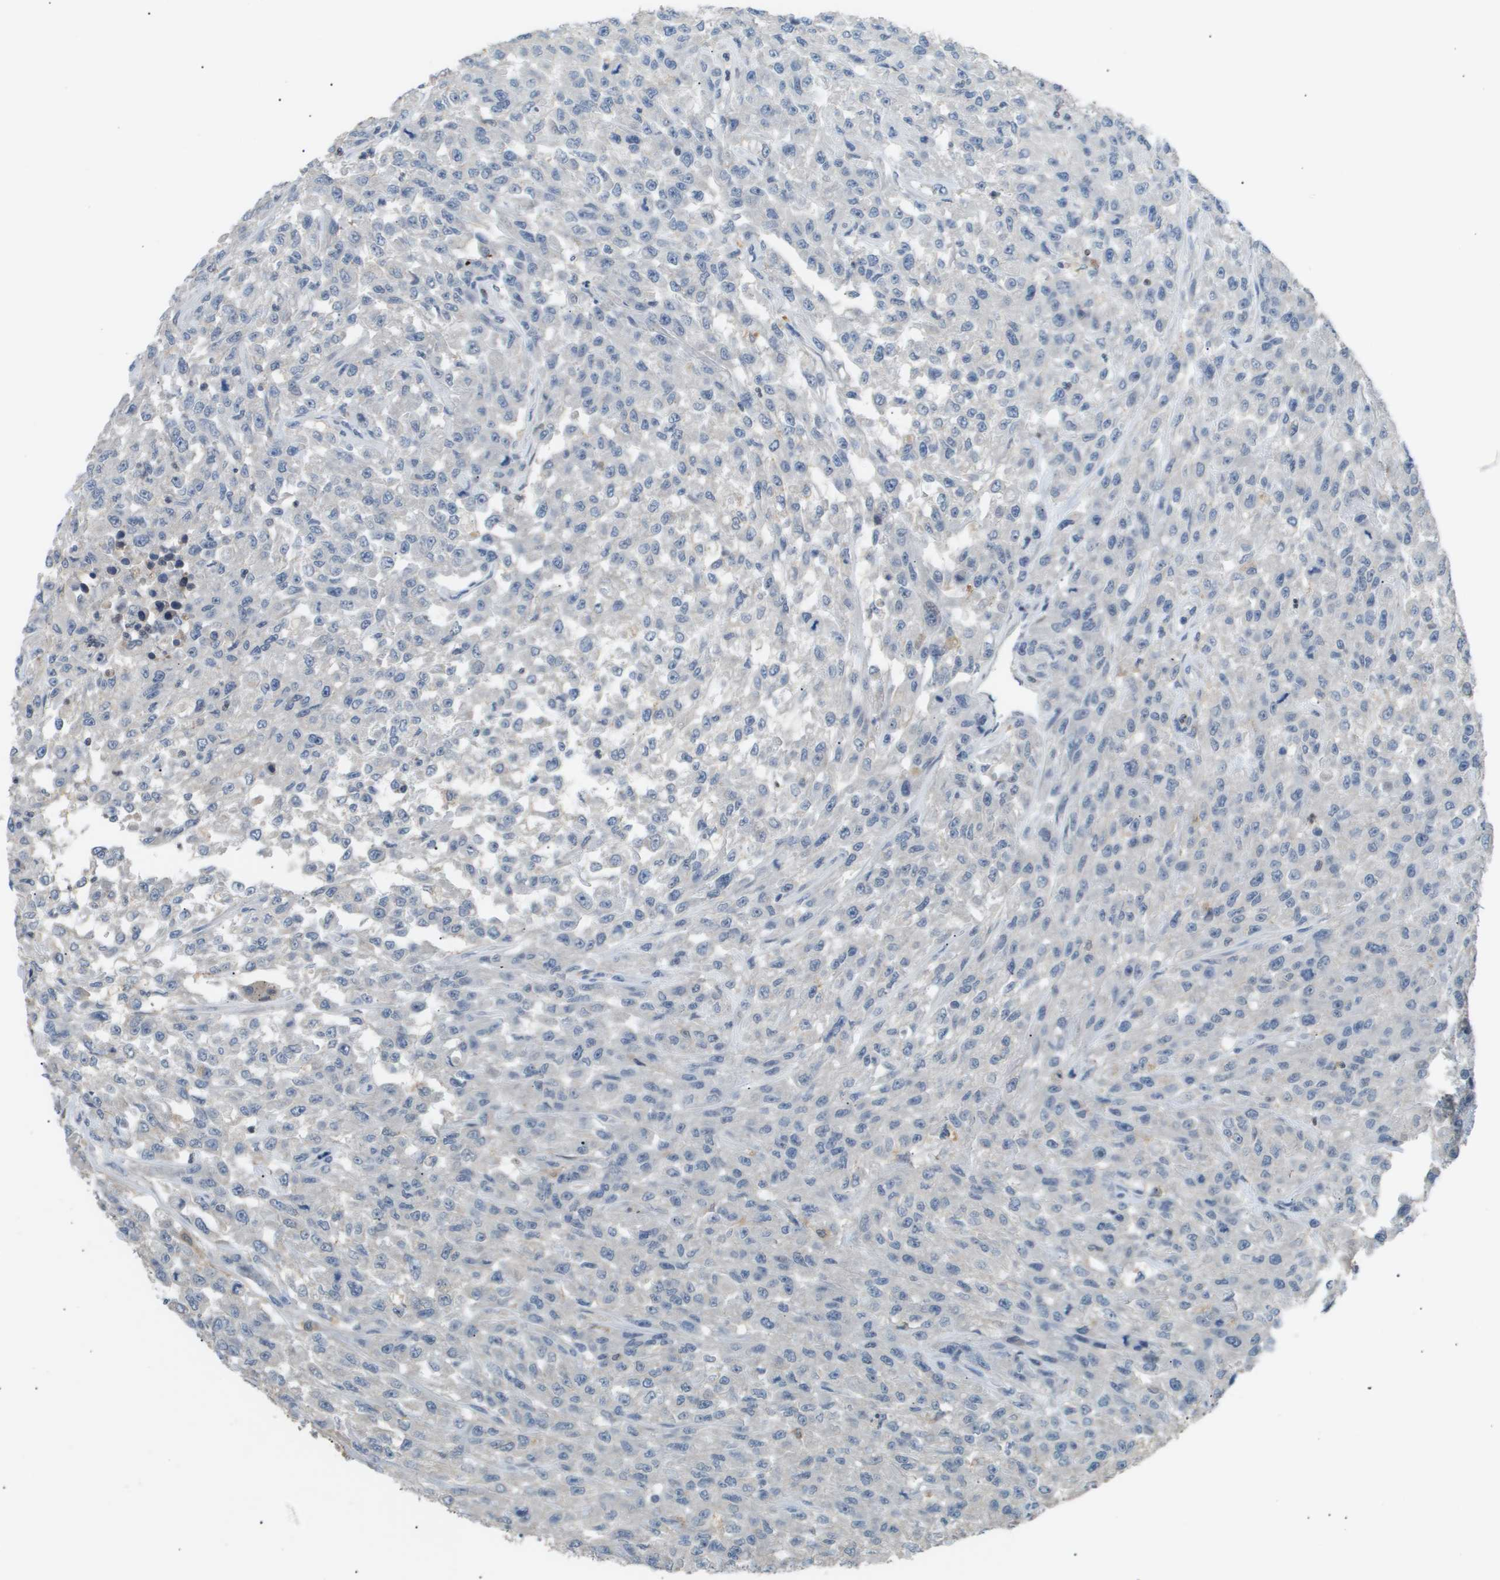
{"staining": {"intensity": "negative", "quantity": "none", "location": "none"}, "tissue": "urothelial cancer", "cell_type": "Tumor cells", "image_type": "cancer", "snomed": [{"axis": "morphology", "description": "Urothelial carcinoma, High grade"}, {"axis": "topography", "description": "Urinary bladder"}], "caption": "Immunohistochemistry (IHC) photomicrograph of urothelial cancer stained for a protein (brown), which reveals no positivity in tumor cells.", "gene": "AKR1A1", "patient": {"sex": "male", "age": 46}}